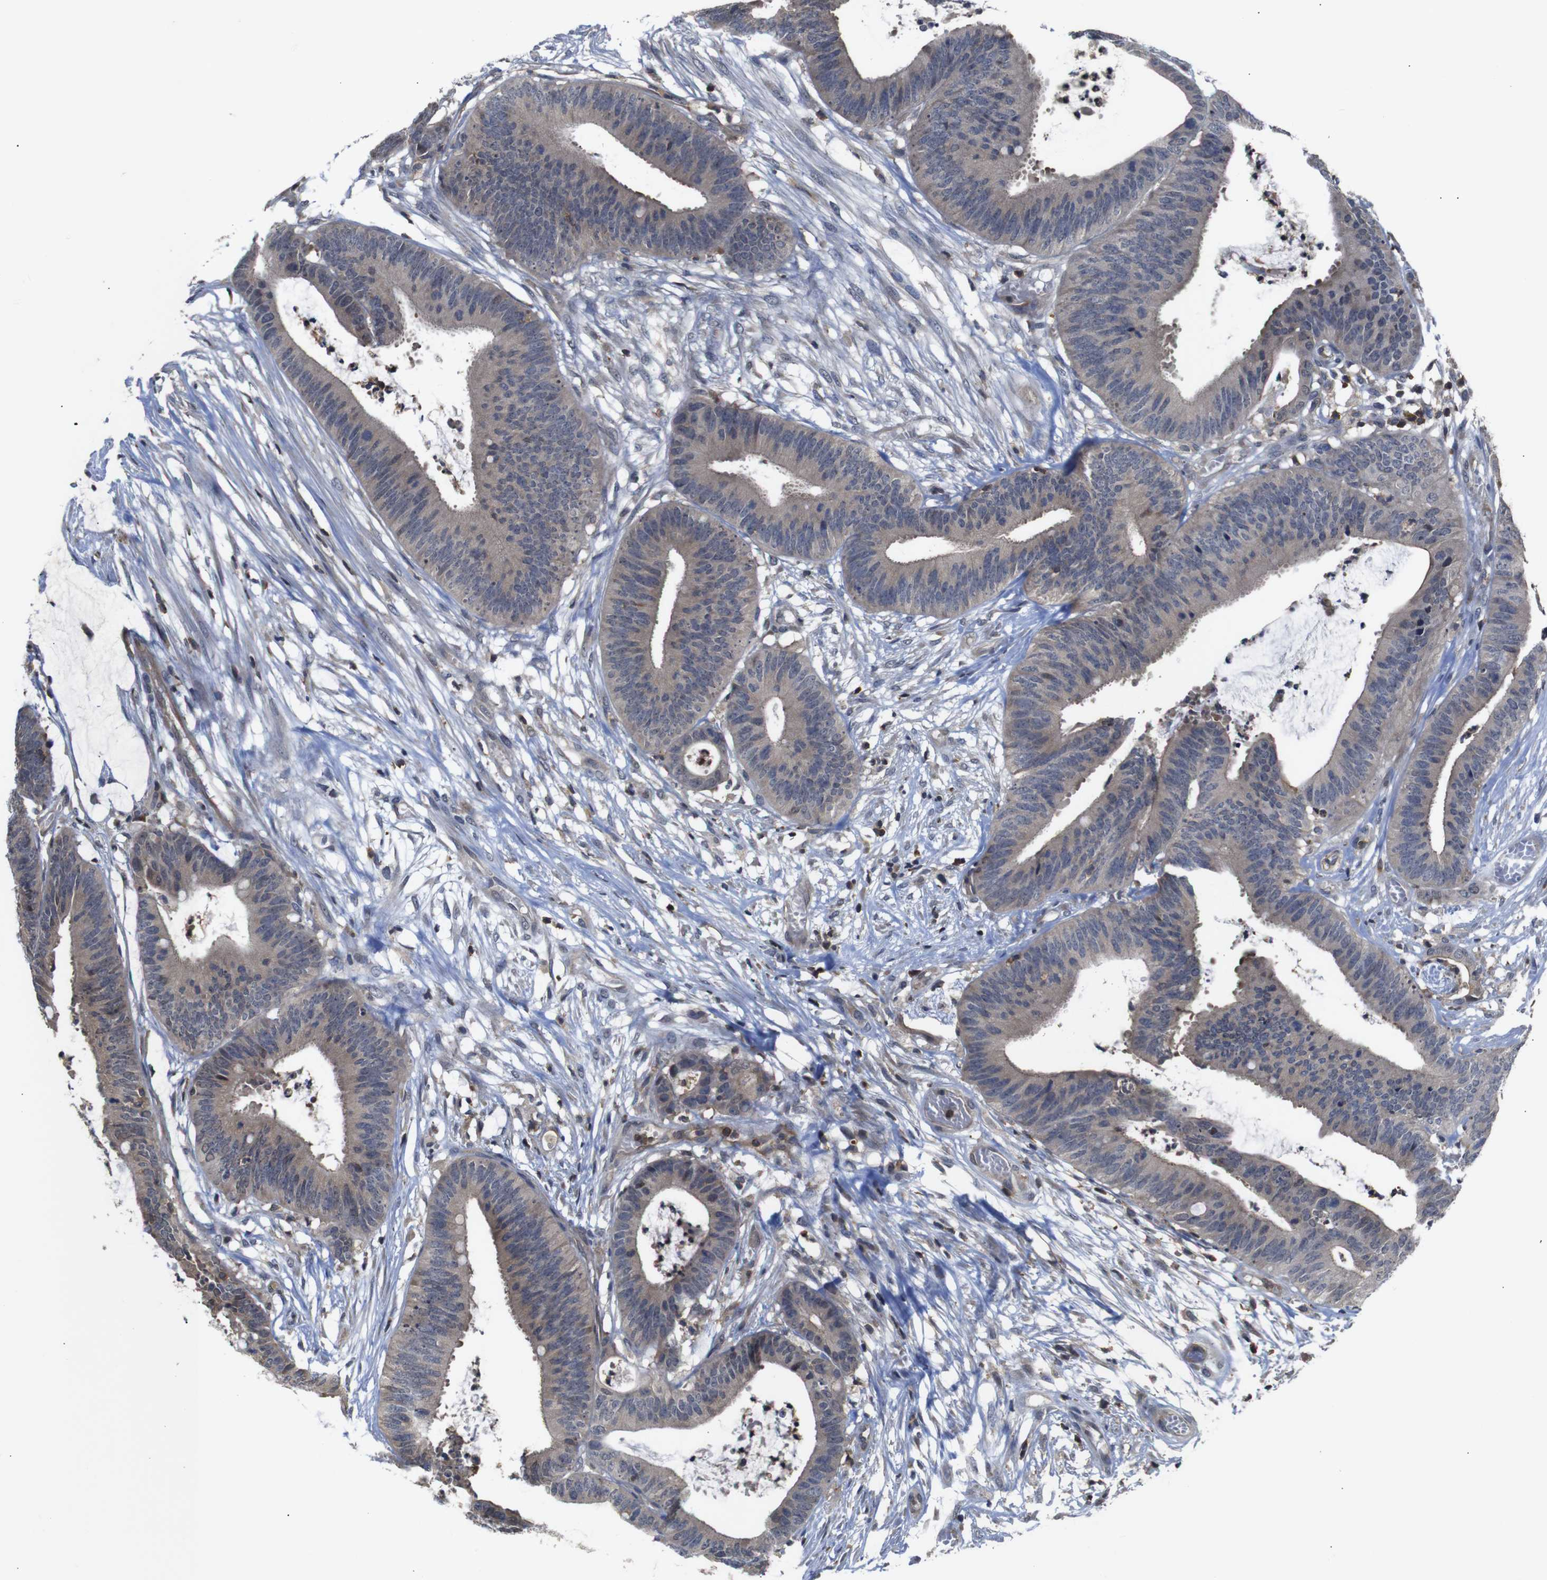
{"staining": {"intensity": "weak", "quantity": ">75%", "location": "cytoplasmic/membranous"}, "tissue": "colorectal cancer", "cell_type": "Tumor cells", "image_type": "cancer", "snomed": [{"axis": "morphology", "description": "Adenocarcinoma, NOS"}, {"axis": "topography", "description": "Rectum"}], "caption": "Colorectal cancer was stained to show a protein in brown. There is low levels of weak cytoplasmic/membranous staining in approximately >75% of tumor cells.", "gene": "BRWD3", "patient": {"sex": "female", "age": 66}}